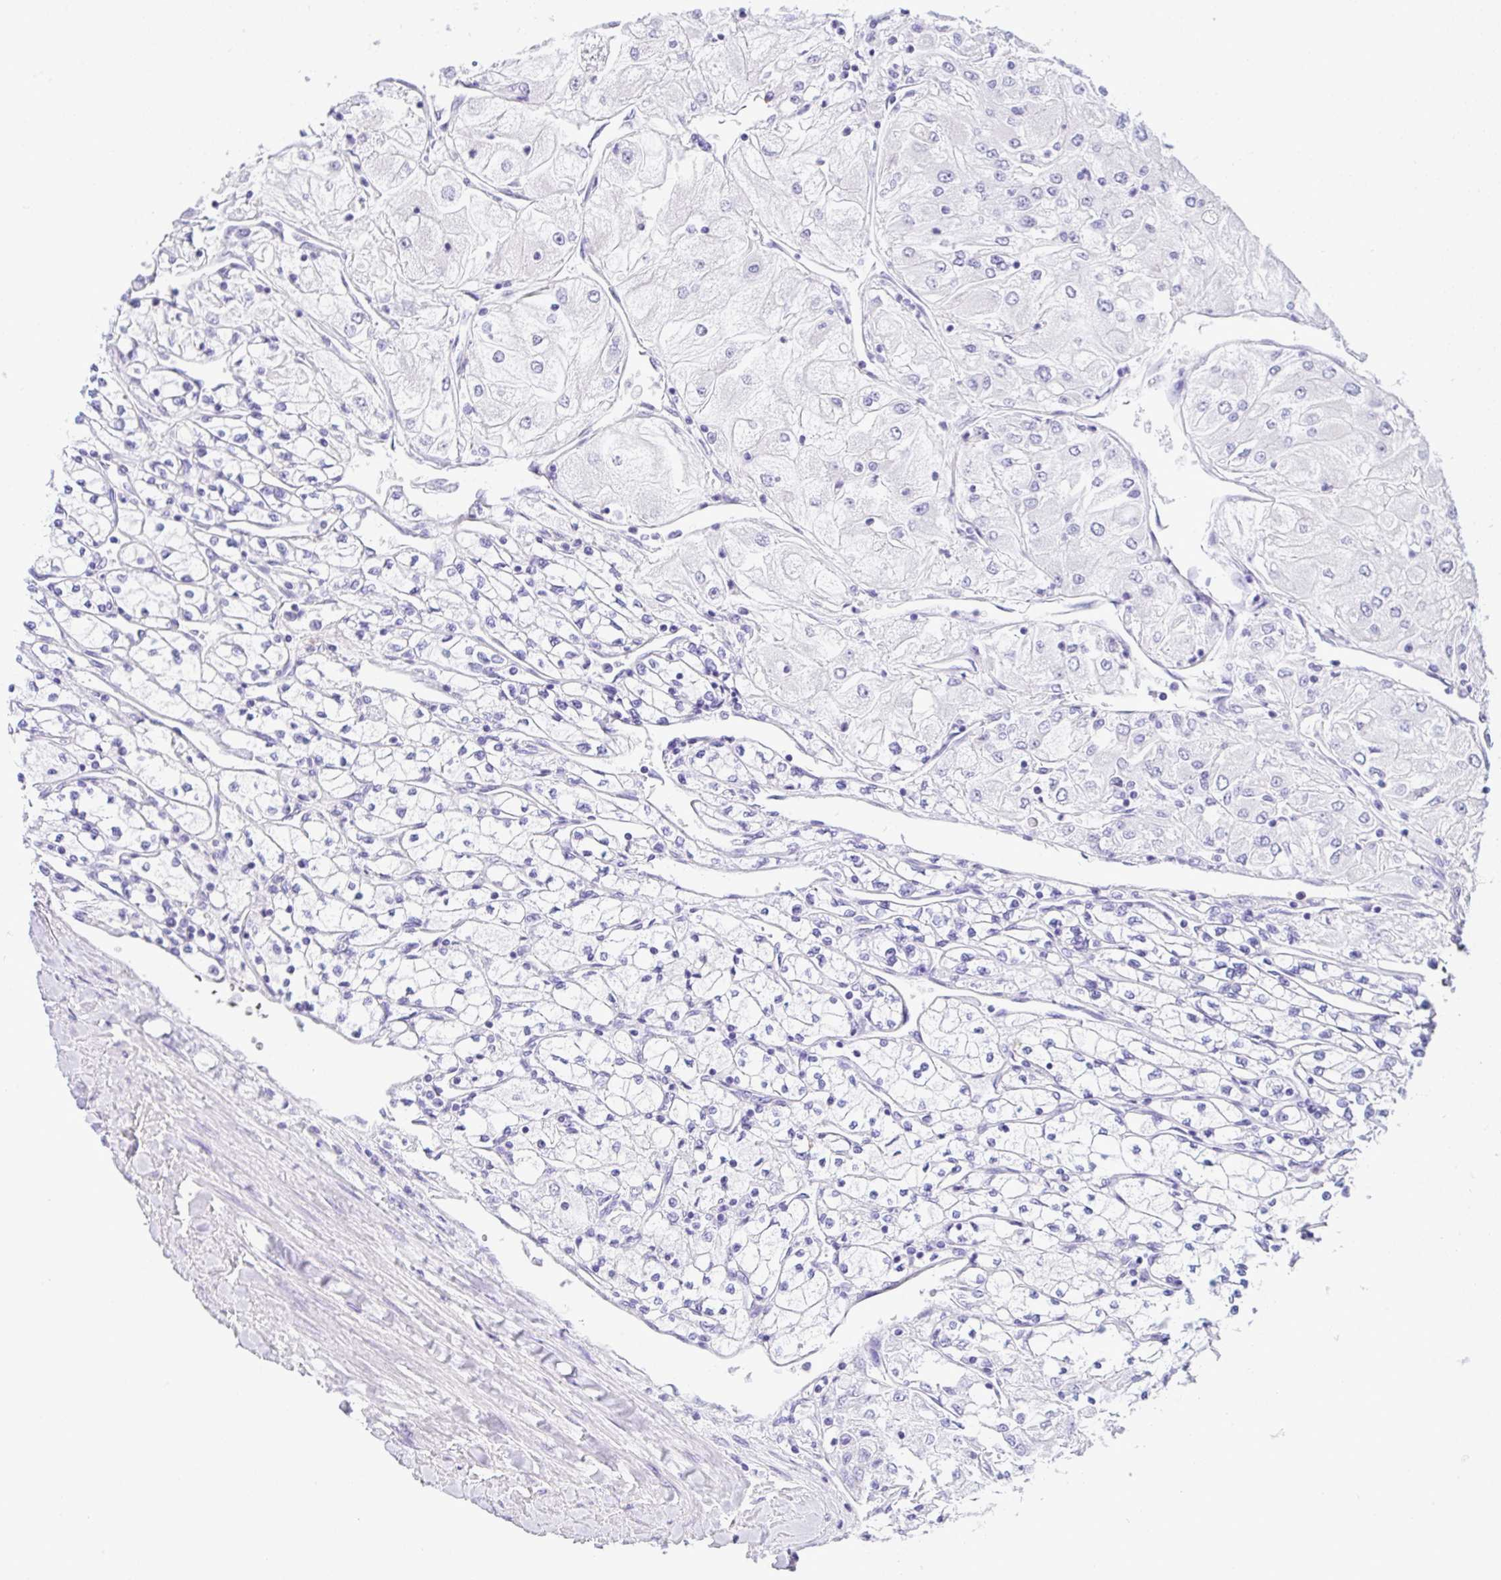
{"staining": {"intensity": "negative", "quantity": "none", "location": "none"}, "tissue": "renal cancer", "cell_type": "Tumor cells", "image_type": "cancer", "snomed": [{"axis": "morphology", "description": "Adenocarcinoma, NOS"}, {"axis": "topography", "description": "Kidney"}], "caption": "Renal cancer was stained to show a protein in brown. There is no significant positivity in tumor cells.", "gene": "RRM2", "patient": {"sex": "male", "age": 80}}